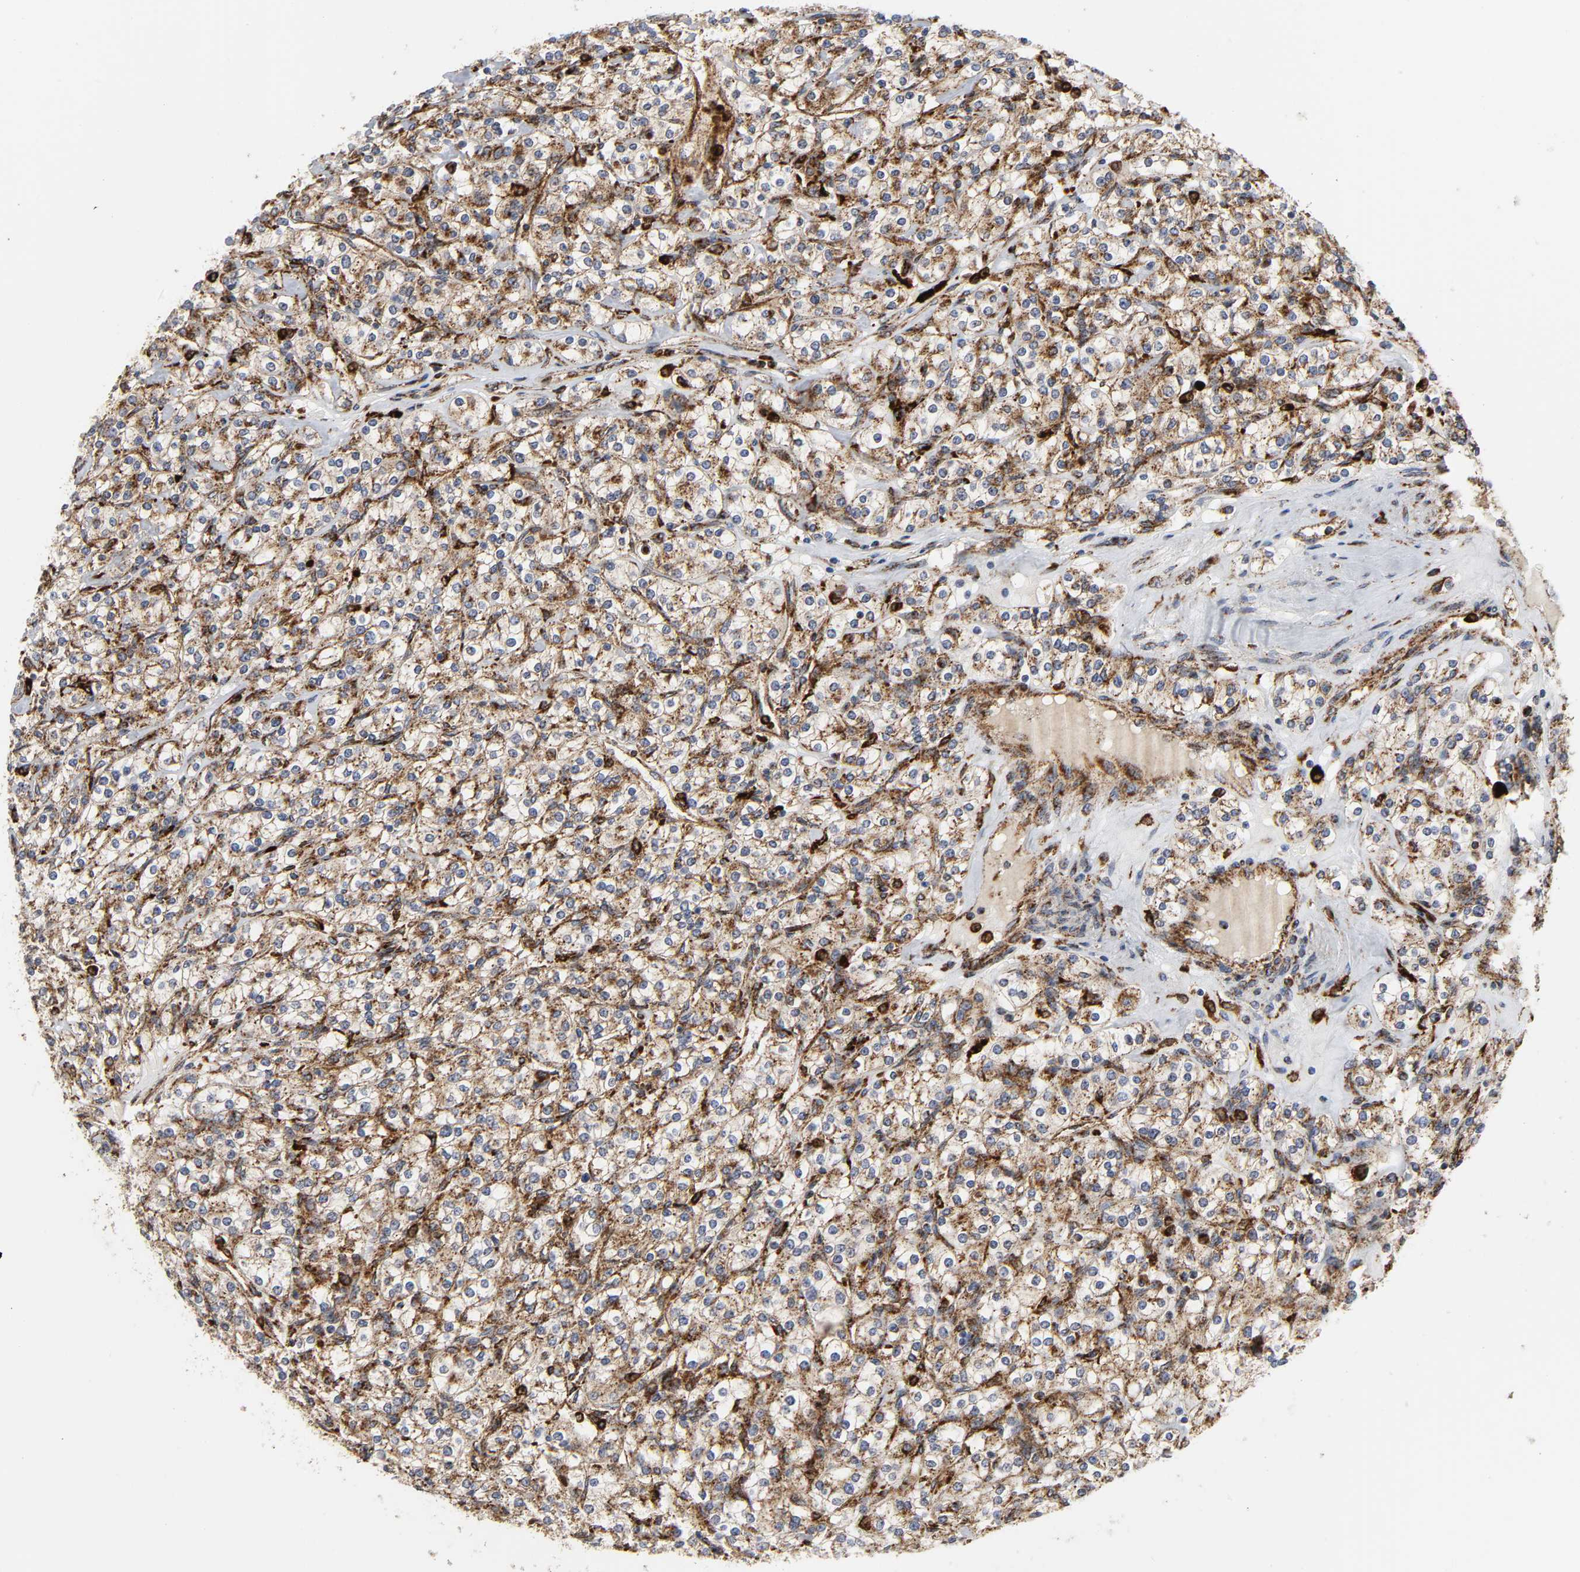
{"staining": {"intensity": "moderate", "quantity": ">75%", "location": "cytoplasmic/membranous"}, "tissue": "renal cancer", "cell_type": "Tumor cells", "image_type": "cancer", "snomed": [{"axis": "morphology", "description": "Adenocarcinoma, NOS"}, {"axis": "topography", "description": "Kidney"}], "caption": "High-magnification brightfield microscopy of renal cancer stained with DAB (brown) and counterstained with hematoxylin (blue). tumor cells exhibit moderate cytoplasmic/membranous positivity is present in about>75% of cells. The staining is performed using DAB brown chromogen to label protein expression. The nuclei are counter-stained blue using hematoxylin.", "gene": "PSAP", "patient": {"sex": "male", "age": 77}}